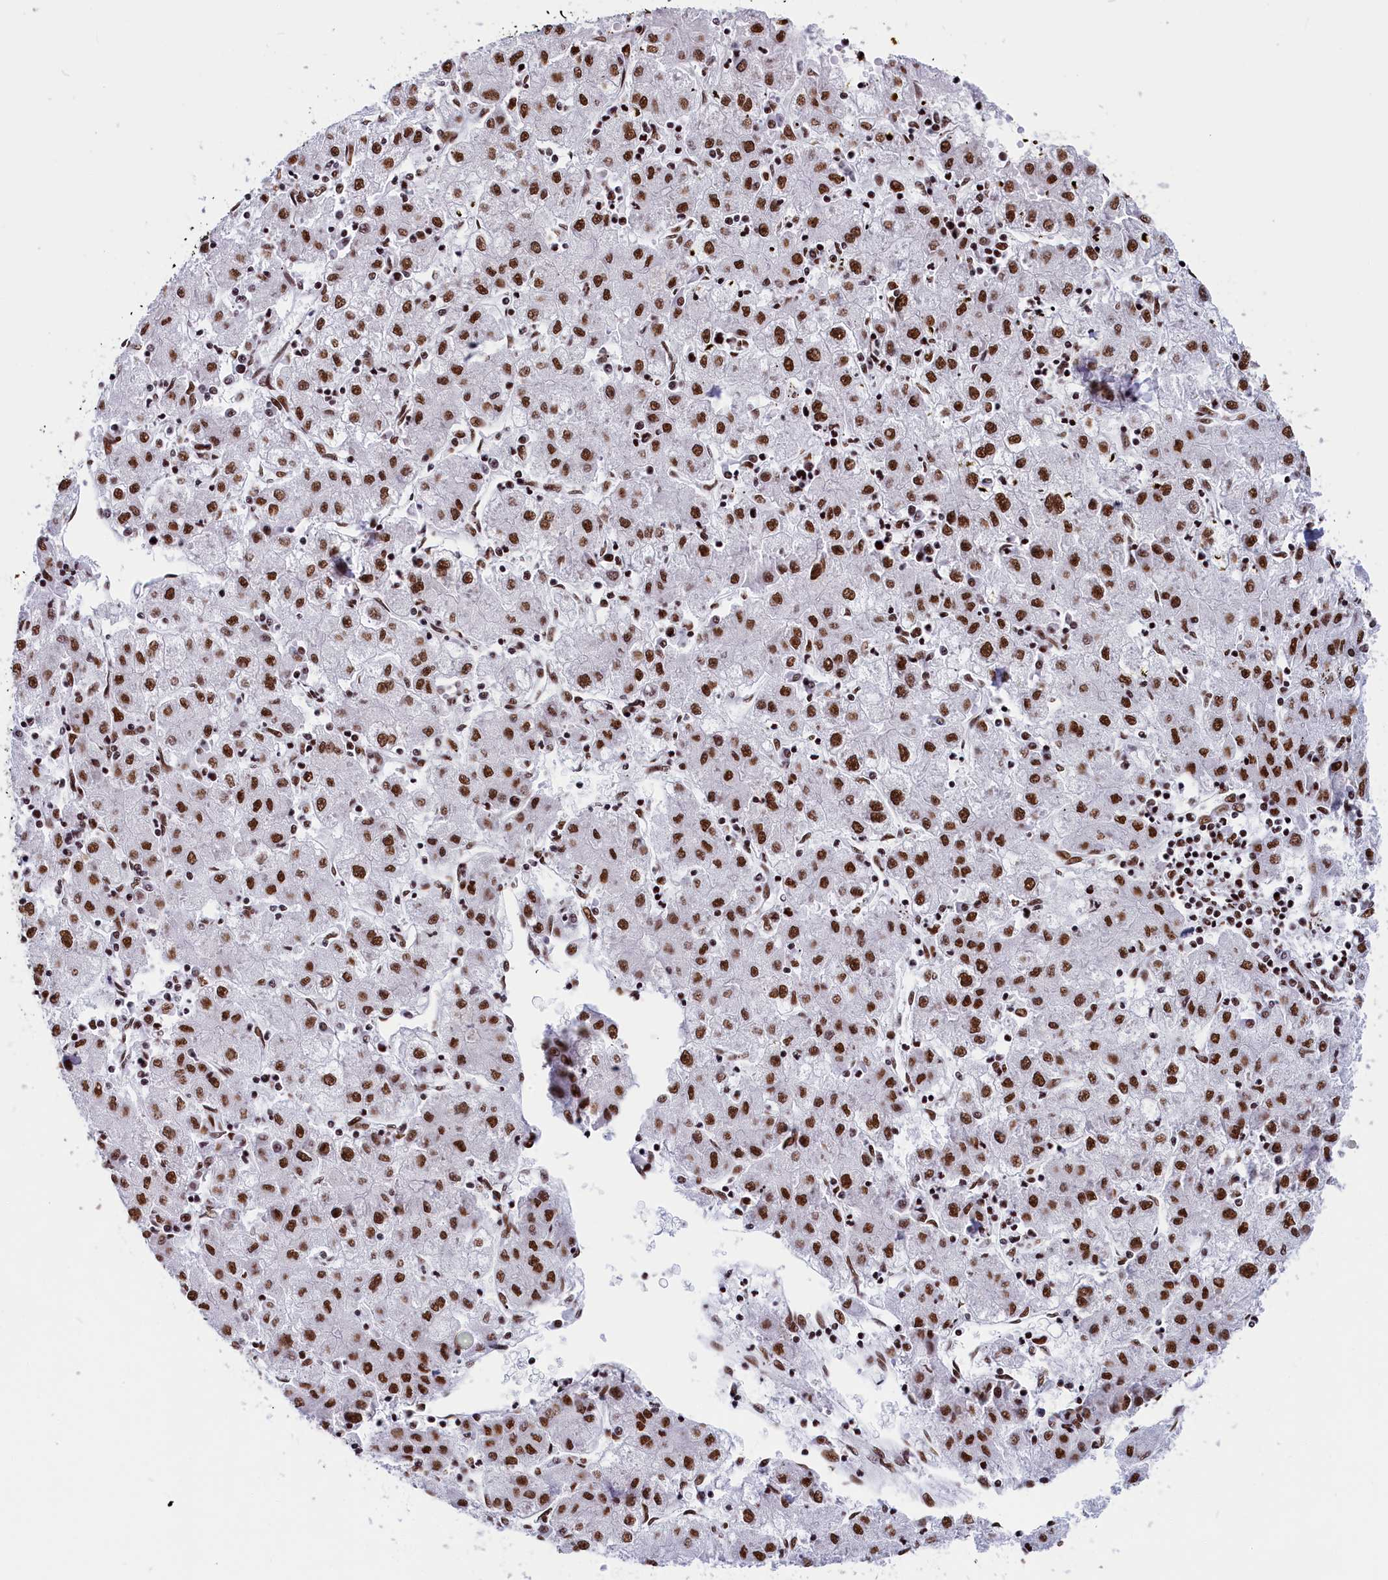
{"staining": {"intensity": "strong", "quantity": ">75%", "location": "nuclear"}, "tissue": "liver cancer", "cell_type": "Tumor cells", "image_type": "cancer", "snomed": [{"axis": "morphology", "description": "Carcinoma, Hepatocellular, NOS"}, {"axis": "topography", "description": "Liver"}], "caption": "Human liver cancer (hepatocellular carcinoma) stained with a protein marker exhibits strong staining in tumor cells.", "gene": "SNRNP70", "patient": {"sex": "male", "age": 72}}